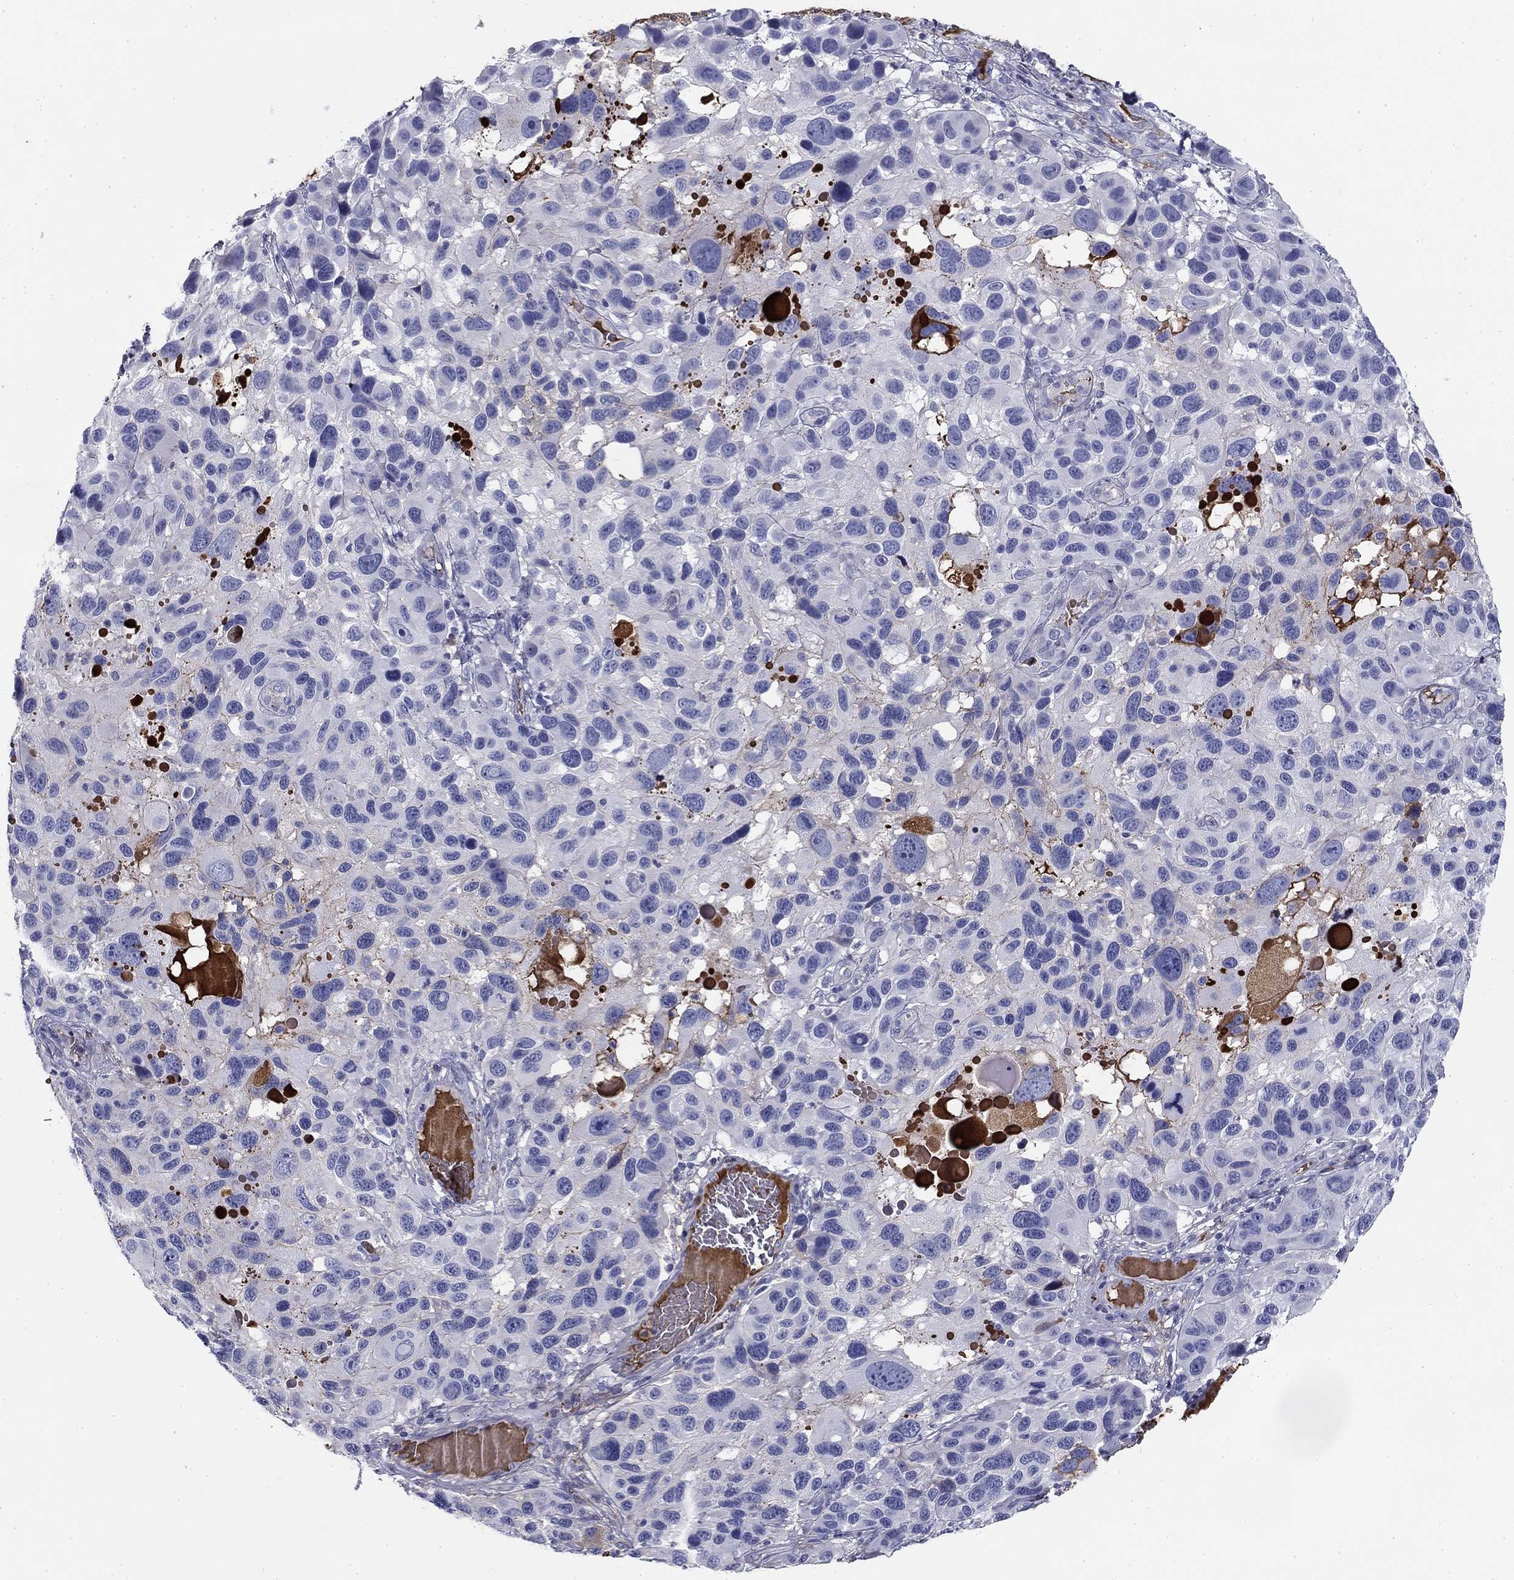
{"staining": {"intensity": "negative", "quantity": "none", "location": "none"}, "tissue": "melanoma", "cell_type": "Tumor cells", "image_type": "cancer", "snomed": [{"axis": "morphology", "description": "Malignant melanoma, NOS"}, {"axis": "topography", "description": "Skin"}], "caption": "This is a histopathology image of immunohistochemistry (IHC) staining of malignant melanoma, which shows no expression in tumor cells.", "gene": "CPLX4", "patient": {"sex": "male", "age": 53}}